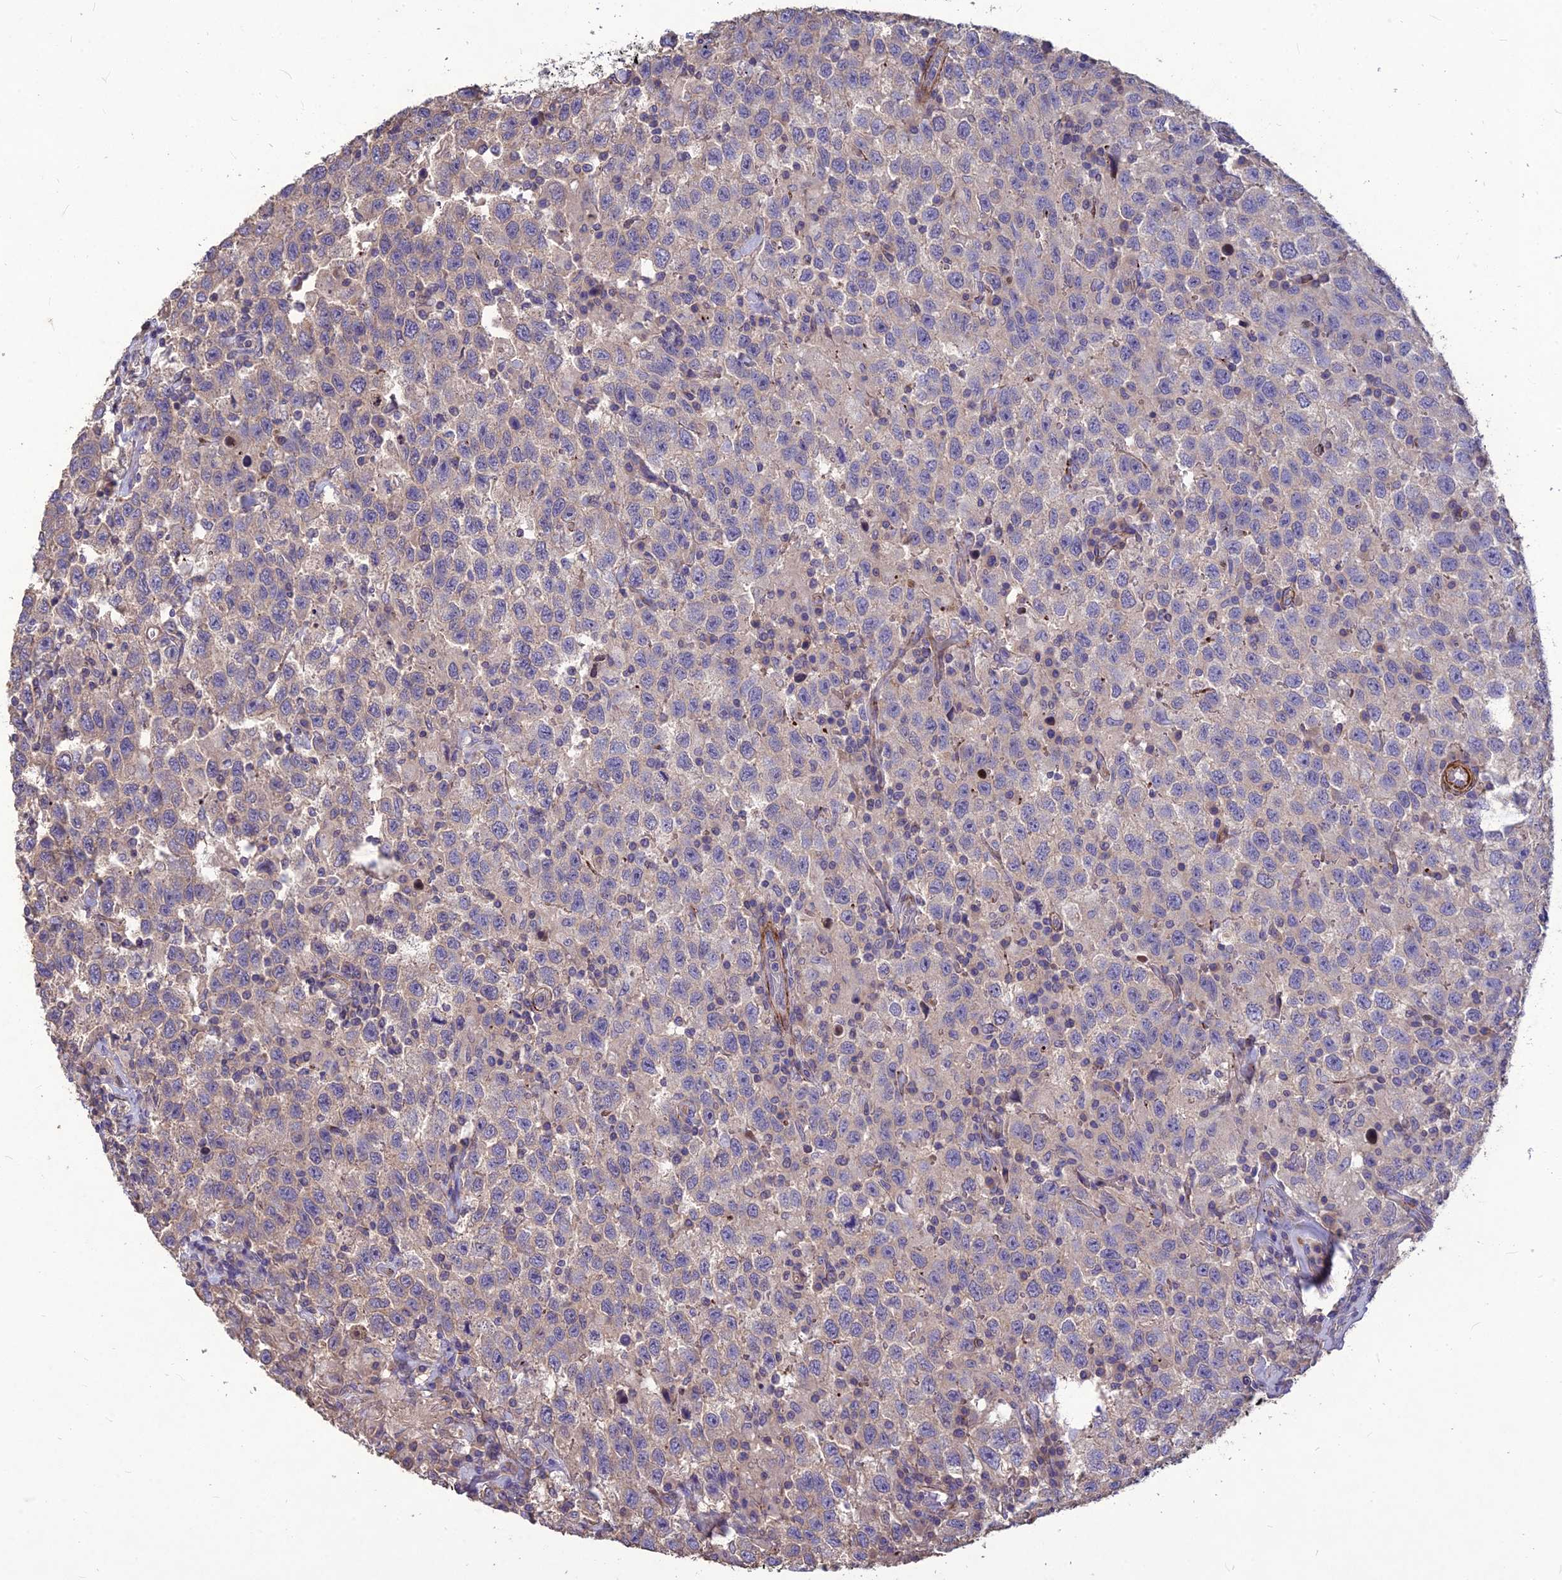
{"staining": {"intensity": "negative", "quantity": "none", "location": "none"}, "tissue": "testis cancer", "cell_type": "Tumor cells", "image_type": "cancer", "snomed": [{"axis": "morphology", "description": "Seminoma, NOS"}, {"axis": "topography", "description": "Testis"}], "caption": "Human testis seminoma stained for a protein using IHC exhibits no expression in tumor cells.", "gene": "CLUH", "patient": {"sex": "male", "age": 41}}